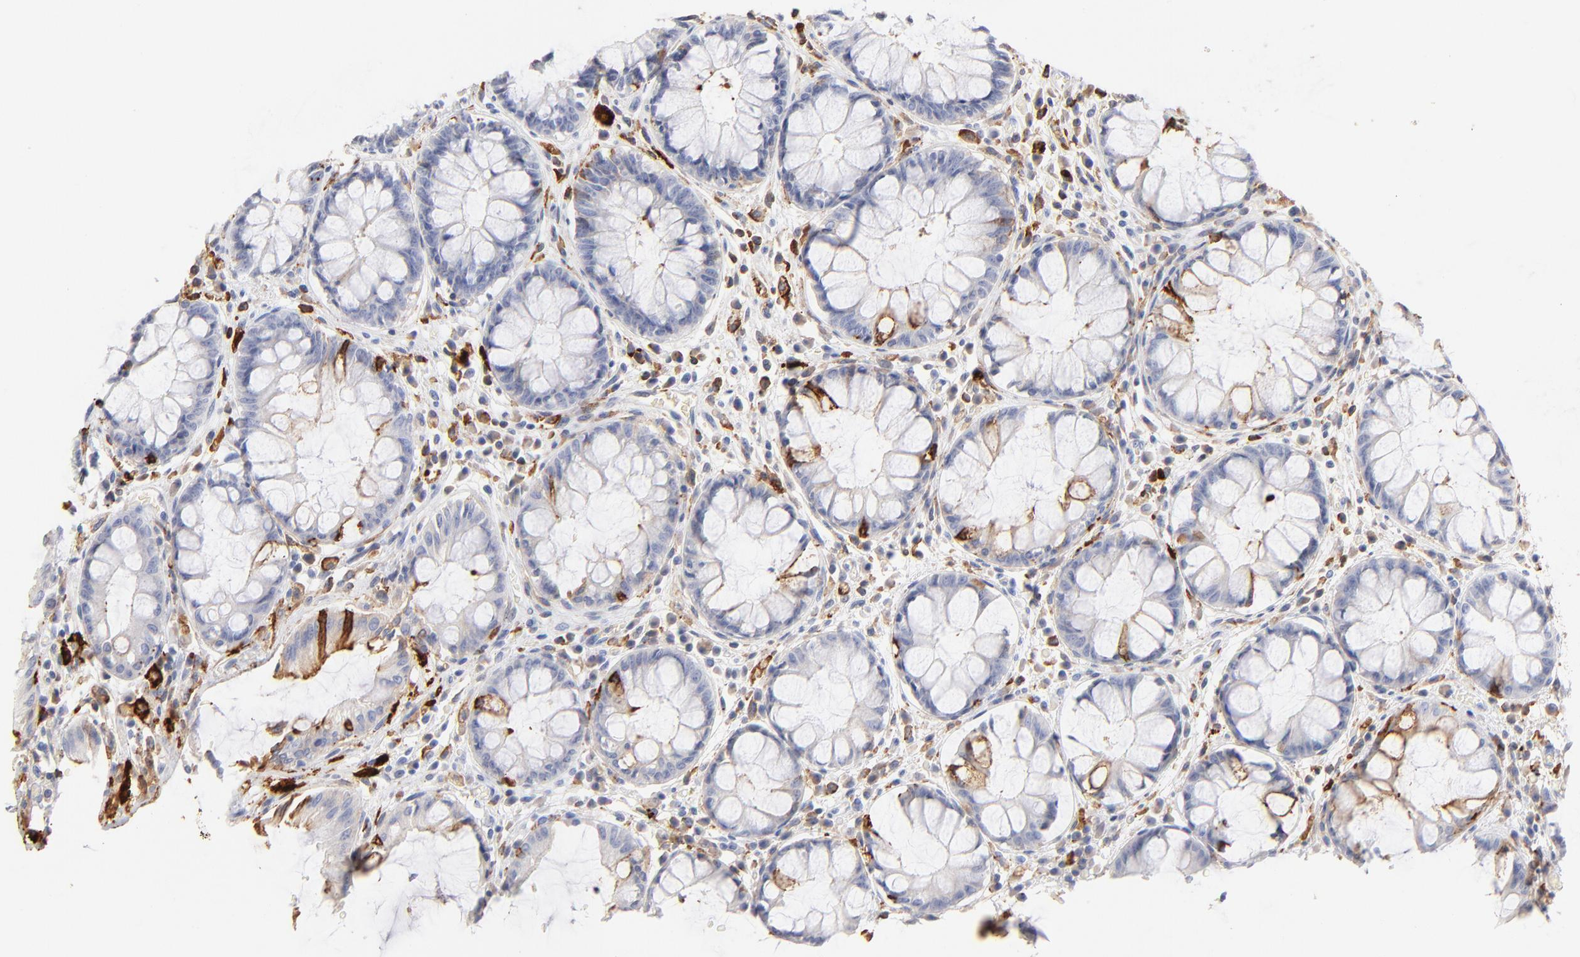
{"staining": {"intensity": "moderate", "quantity": "<25%", "location": "cytoplasmic/membranous"}, "tissue": "rectum", "cell_type": "Glandular cells", "image_type": "normal", "snomed": [{"axis": "morphology", "description": "Normal tissue, NOS"}, {"axis": "topography", "description": "Rectum"}], "caption": "An immunohistochemistry histopathology image of unremarkable tissue is shown. Protein staining in brown labels moderate cytoplasmic/membranous positivity in rectum within glandular cells. The staining is performed using DAB brown chromogen to label protein expression. The nuclei are counter-stained blue using hematoxylin.", "gene": "APOH", "patient": {"sex": "female", "age": 46}}